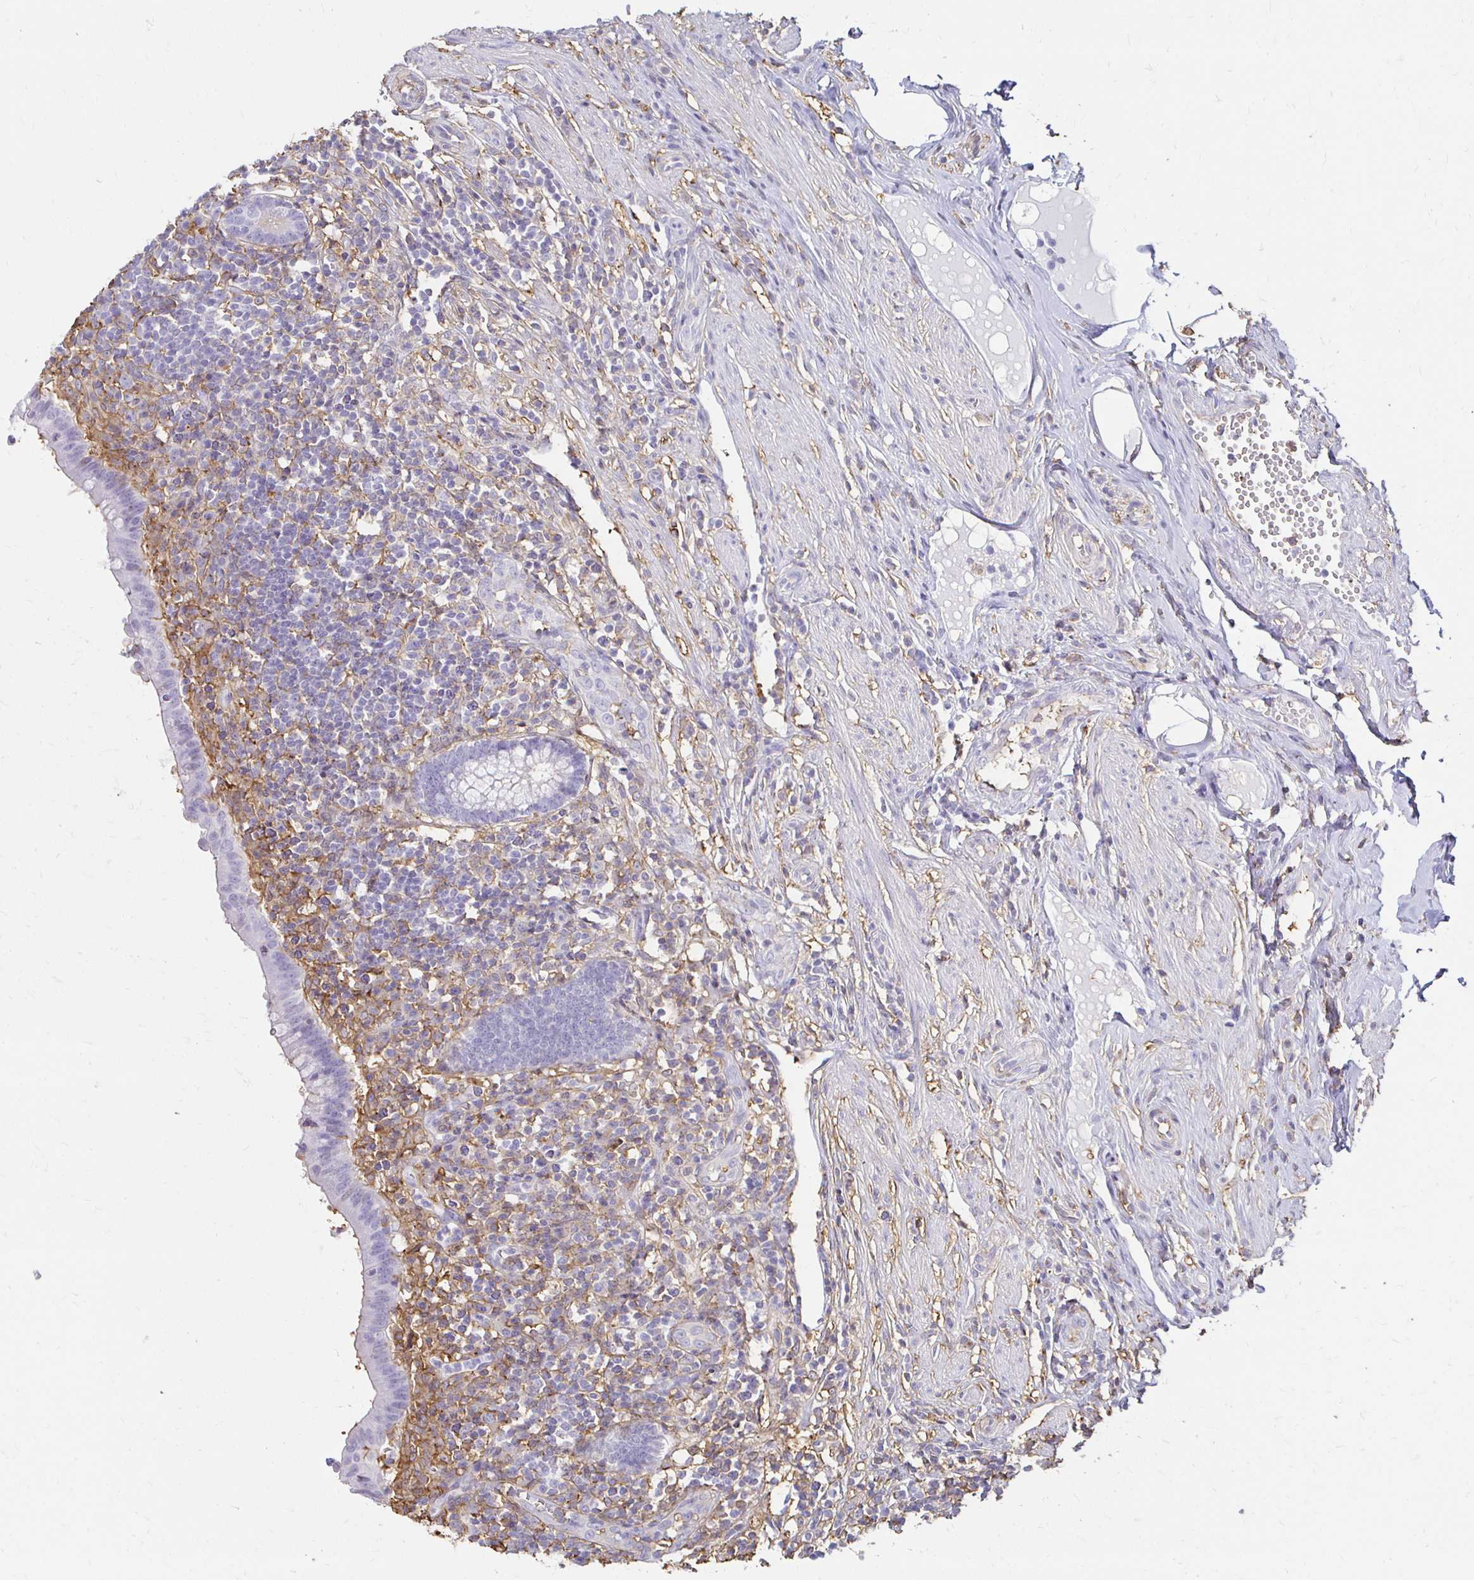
{"staining": {"intensity": "negative", "quantity": "none", "location": "none"}, "tissue": "appendix", "cell_type": "Glandular cells", "image_type": "normal", "snomed": [{"axis": "morphology", "description": "Normal tissue, NOS"}, {"axis": "topography", "description": "Appendix"}], "caption": "Appendix stained for a protein using immunohistochemistry (IHC) reveals no staining glandular cells.", "gene": "TAS1R3", "patient": {"sex": "female", "age": 56}}